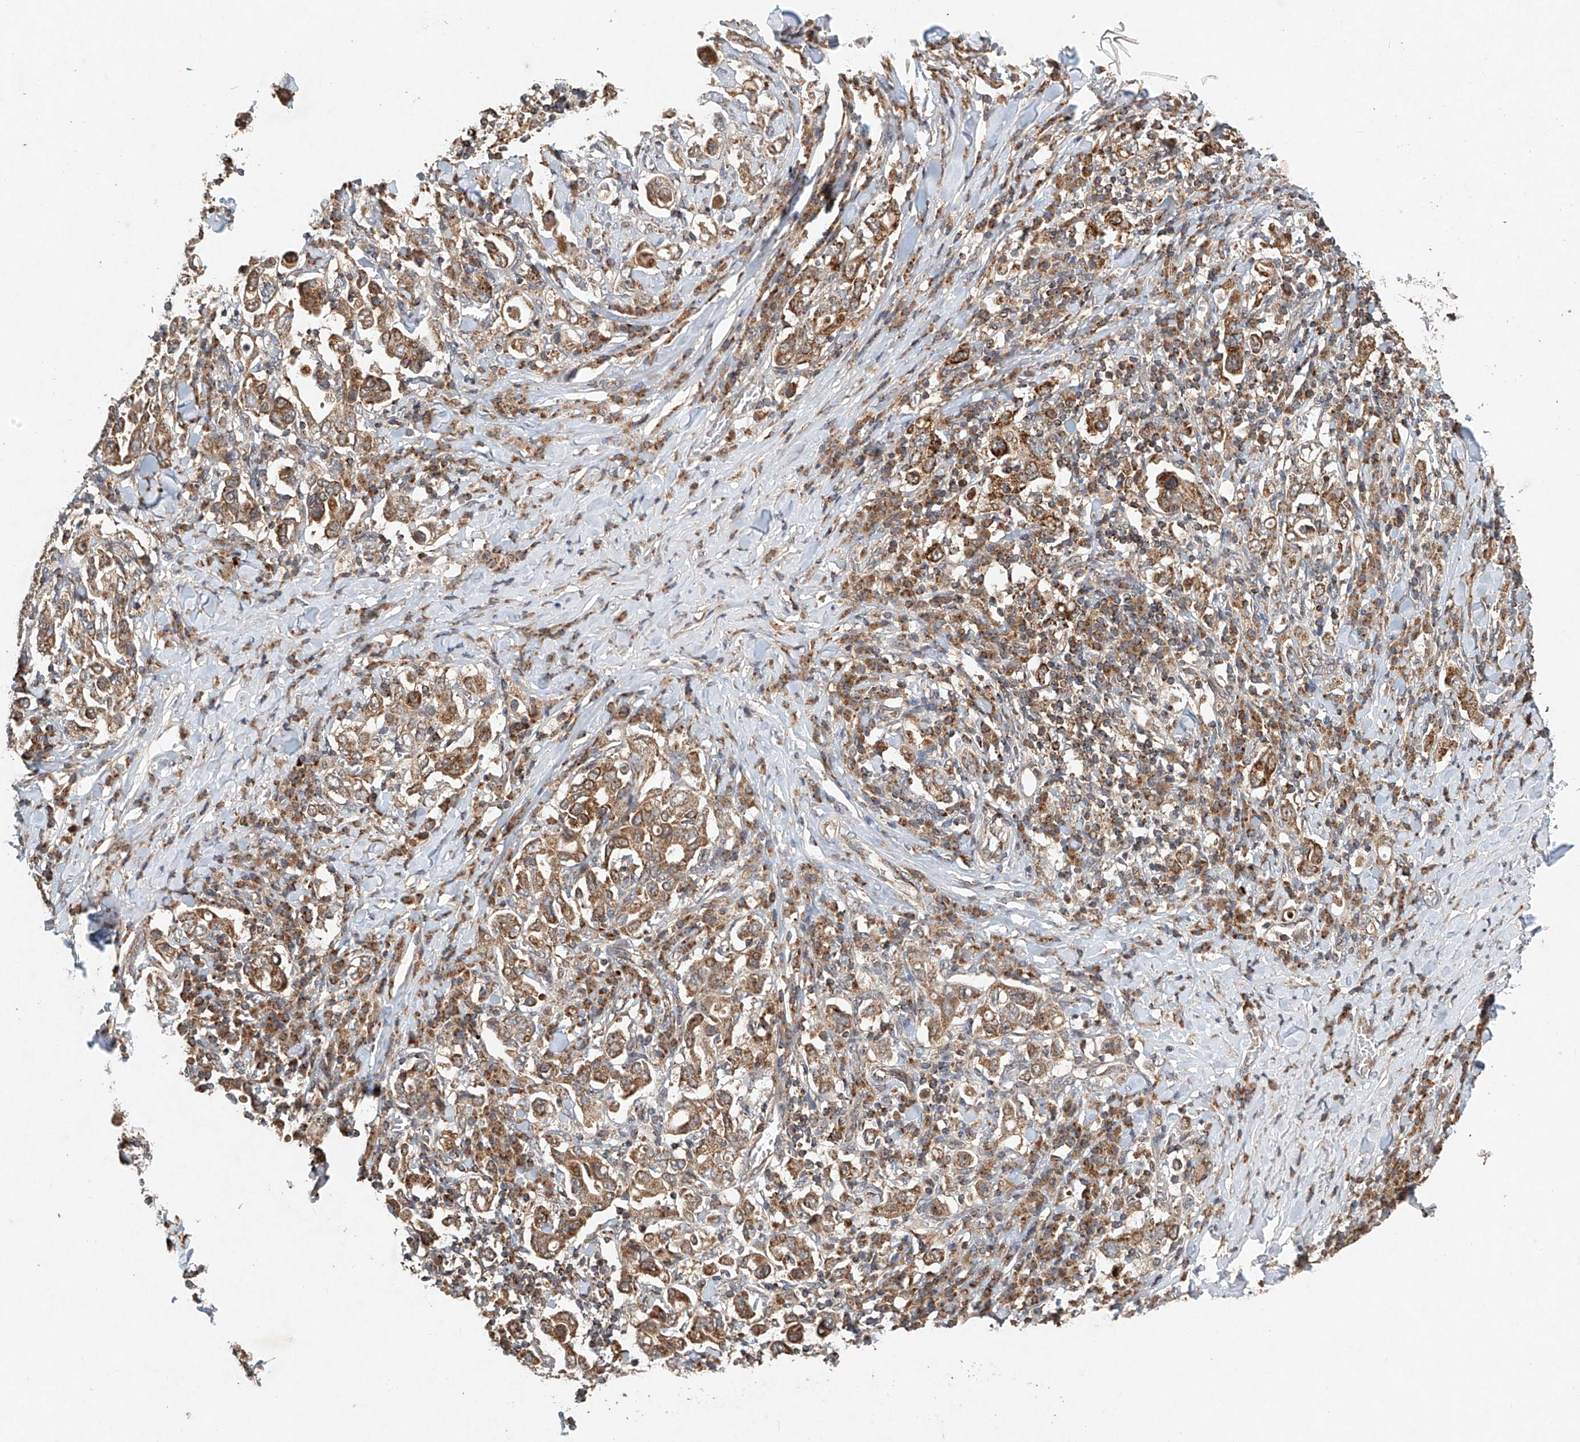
{"staining": {"intensity": "moderate", "quantity": ">75%", "location": "cytoplasmic/membranous"}, "tissue": "stomach cancer", "cell_type": "Tumor cells", "image_type": "cancer", "snomed": [{"axis": "morphology", "description": "Adenocarcinoma, NOS"}, {"axis": "topography", "description": "Stomach, upper"}], "caption": "High-magnification brightfield microscopy of stomach cancer (adenocarcinoma) stained with DAB (3,3'-diaminobenzidine) (brown) and counterstained with hematoxylin (blue). tumor cells exhibit moderate cytoplasmic/membranous staining is appreciated in approximately>75% of cells. The protein is shown in brown color, while the nuclei are stained blue.", "gene": "DCAF11", "patient": {"sex": "male", "age": 62}}